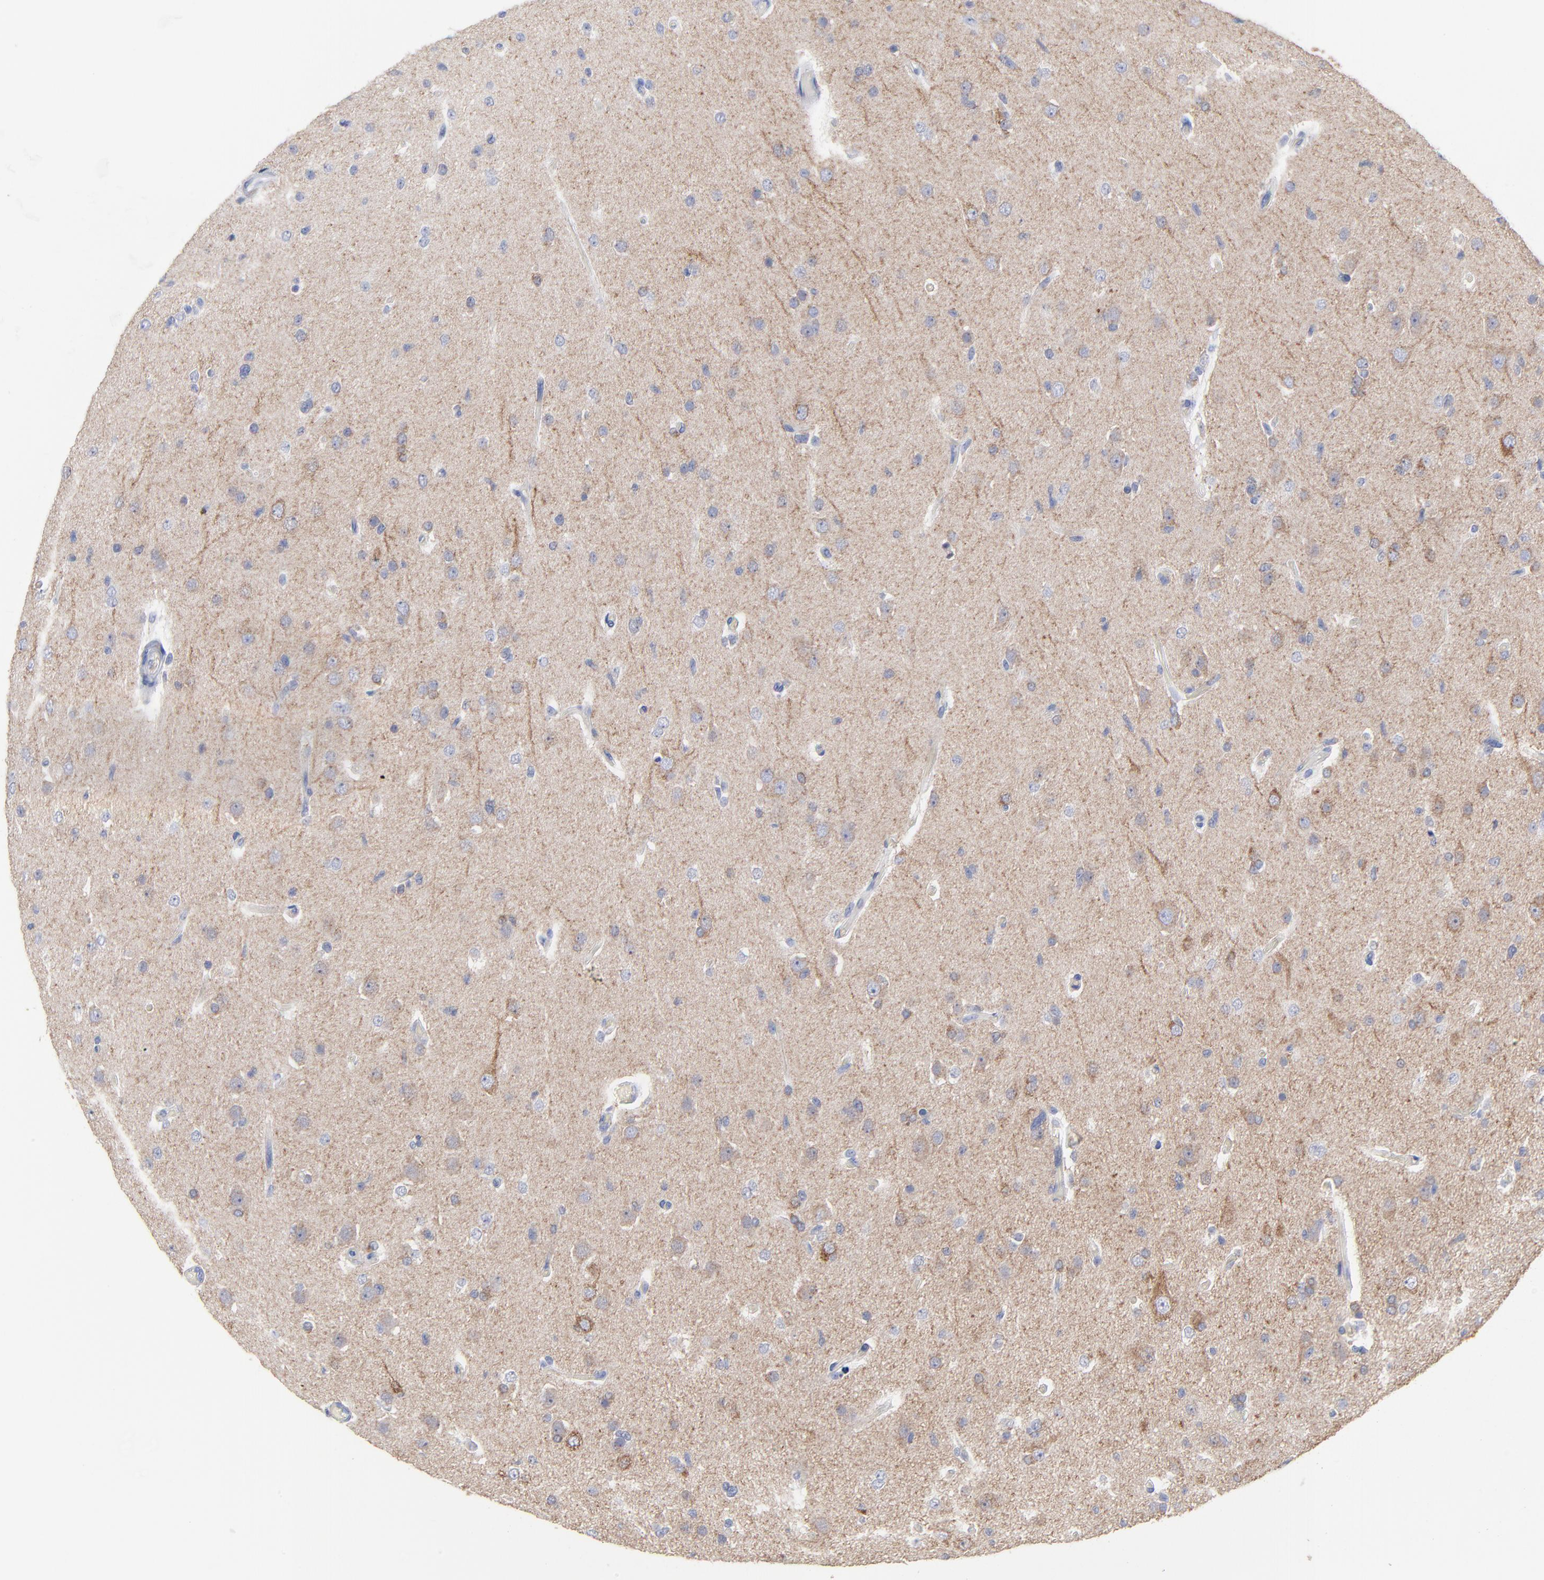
{"staining": {"intensity": "strong", "quantity": "<25%", "location": "cytoplasmic/membranous"}, "tissue": "glioma", "cell_type": "Tumor cells", "image_type": "cancer", "snomed": [{"axis": "morphology", "description": "Glioma, malignant, High grade"}, {"axis": "topography", "description": "Brain"}], "caption": "Glioma was stained to show a protein in brown. There is medium levels of strong cytoplasmic/membranous positivity in approximately <25% of tumor cells. (Stains: DAB in brown, nuclei in blue, Microscopy: brightfield microscopy at high magnification).", "gene": "CNTN3", "patient": {"sex": "male", "age": 33}}